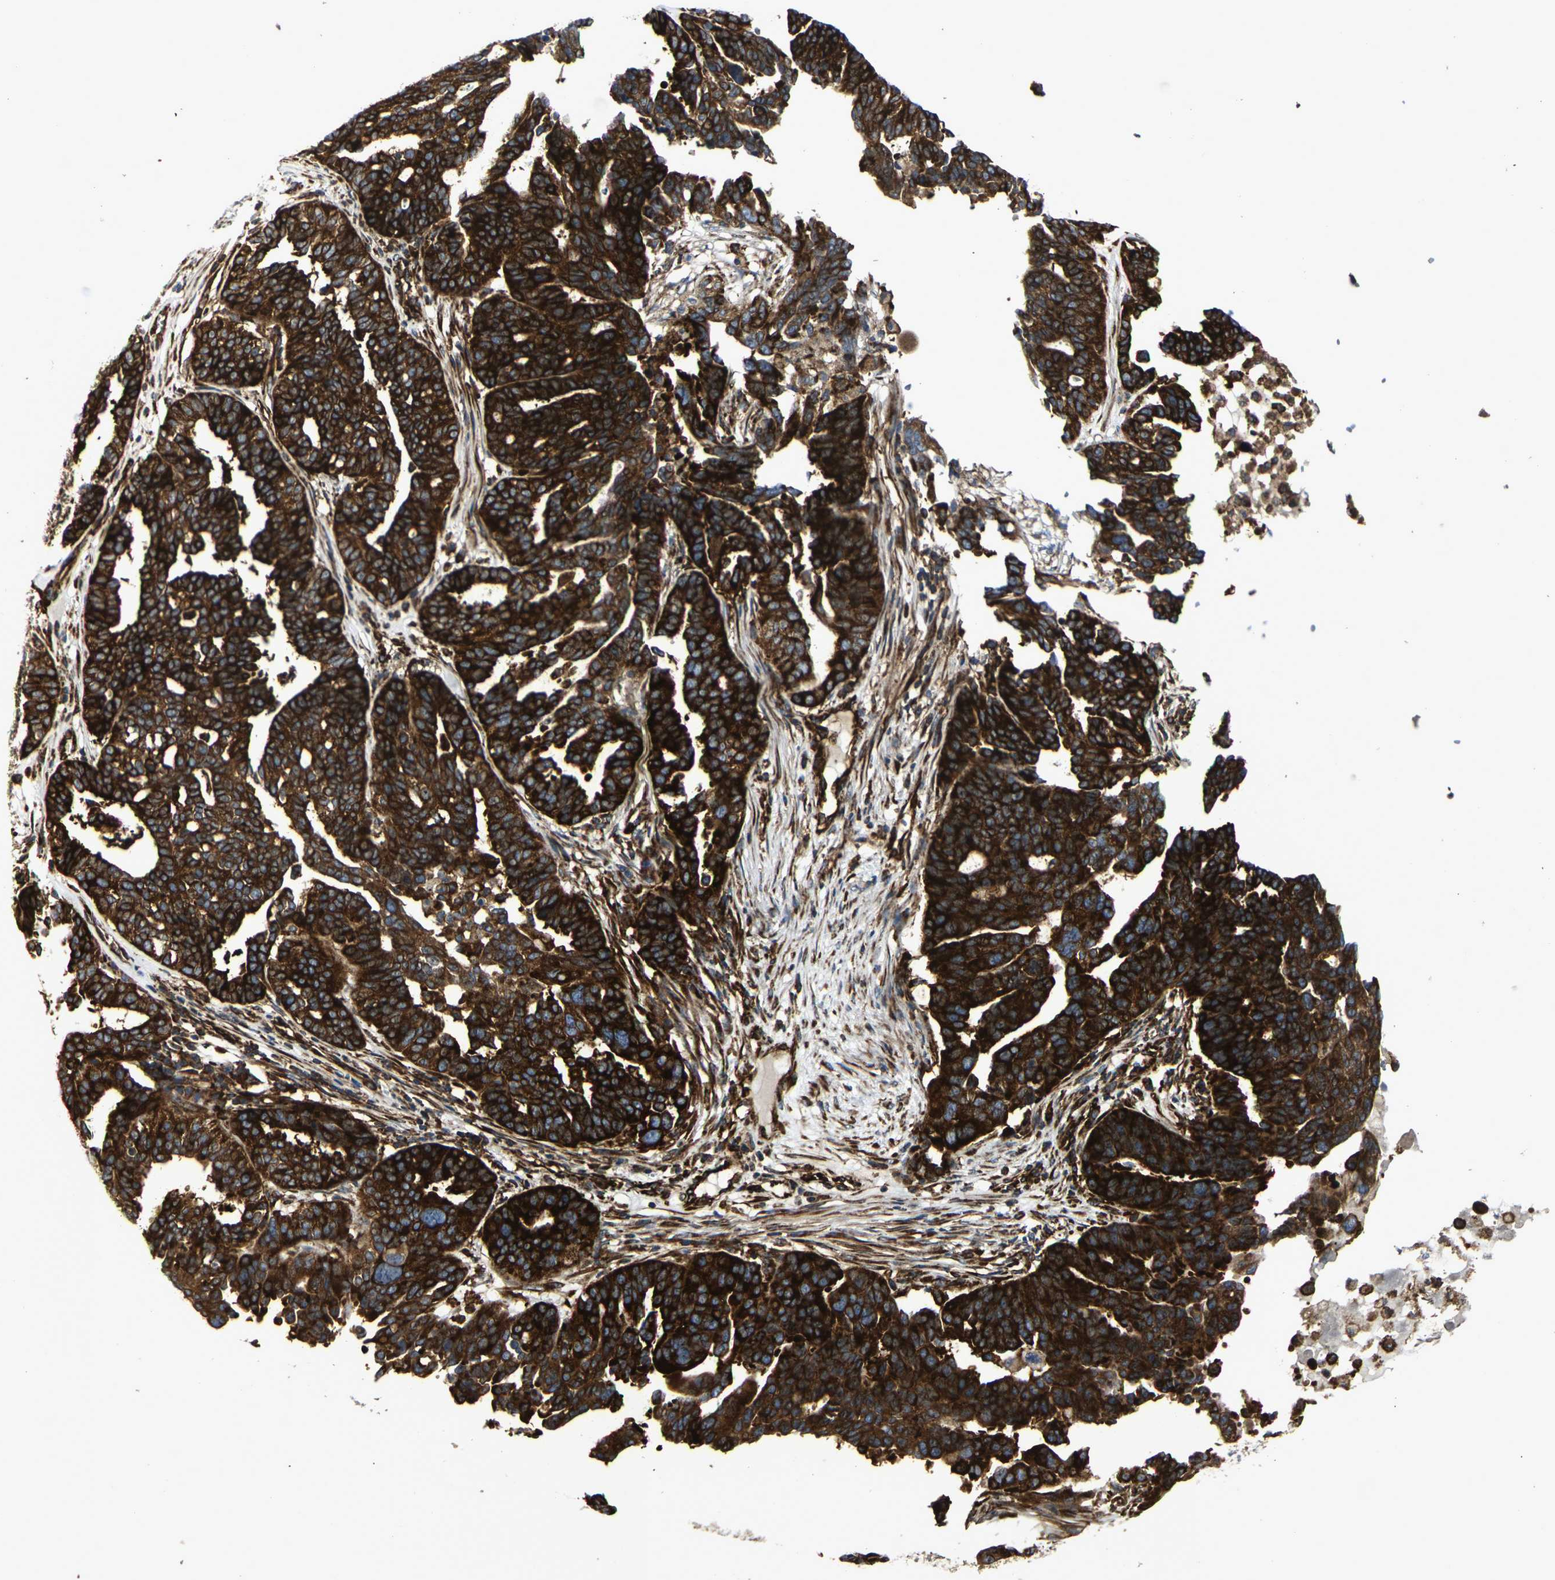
{"staining": {"intensity": "strong", "quantity": ">75%", "location": "cytoplasmic/membranous"}, "tissue": "ovarian cancer", "cell_type": "Tumor cells", "image_type": "cancer", "snomed": [{"axis": "morphology", "description": "Cystadenocarcinoma, serous, NOS"}, {"axis": "topography", "description": "Ovary"}], "caption": "Immunohistochemical staining of ovarian cancer exhibits high levels of strong cytoplasmic/membranous expression in about >75% of tumor cells. The protein of interest is stained brown, and the nuclei are stained in blue (DAB (3,3'-diaminobenzidine) IHC with brightfield microscopy, high magnification).", "gene": "MARCHF2", "patient": {"sex": "female", "age": 59}}